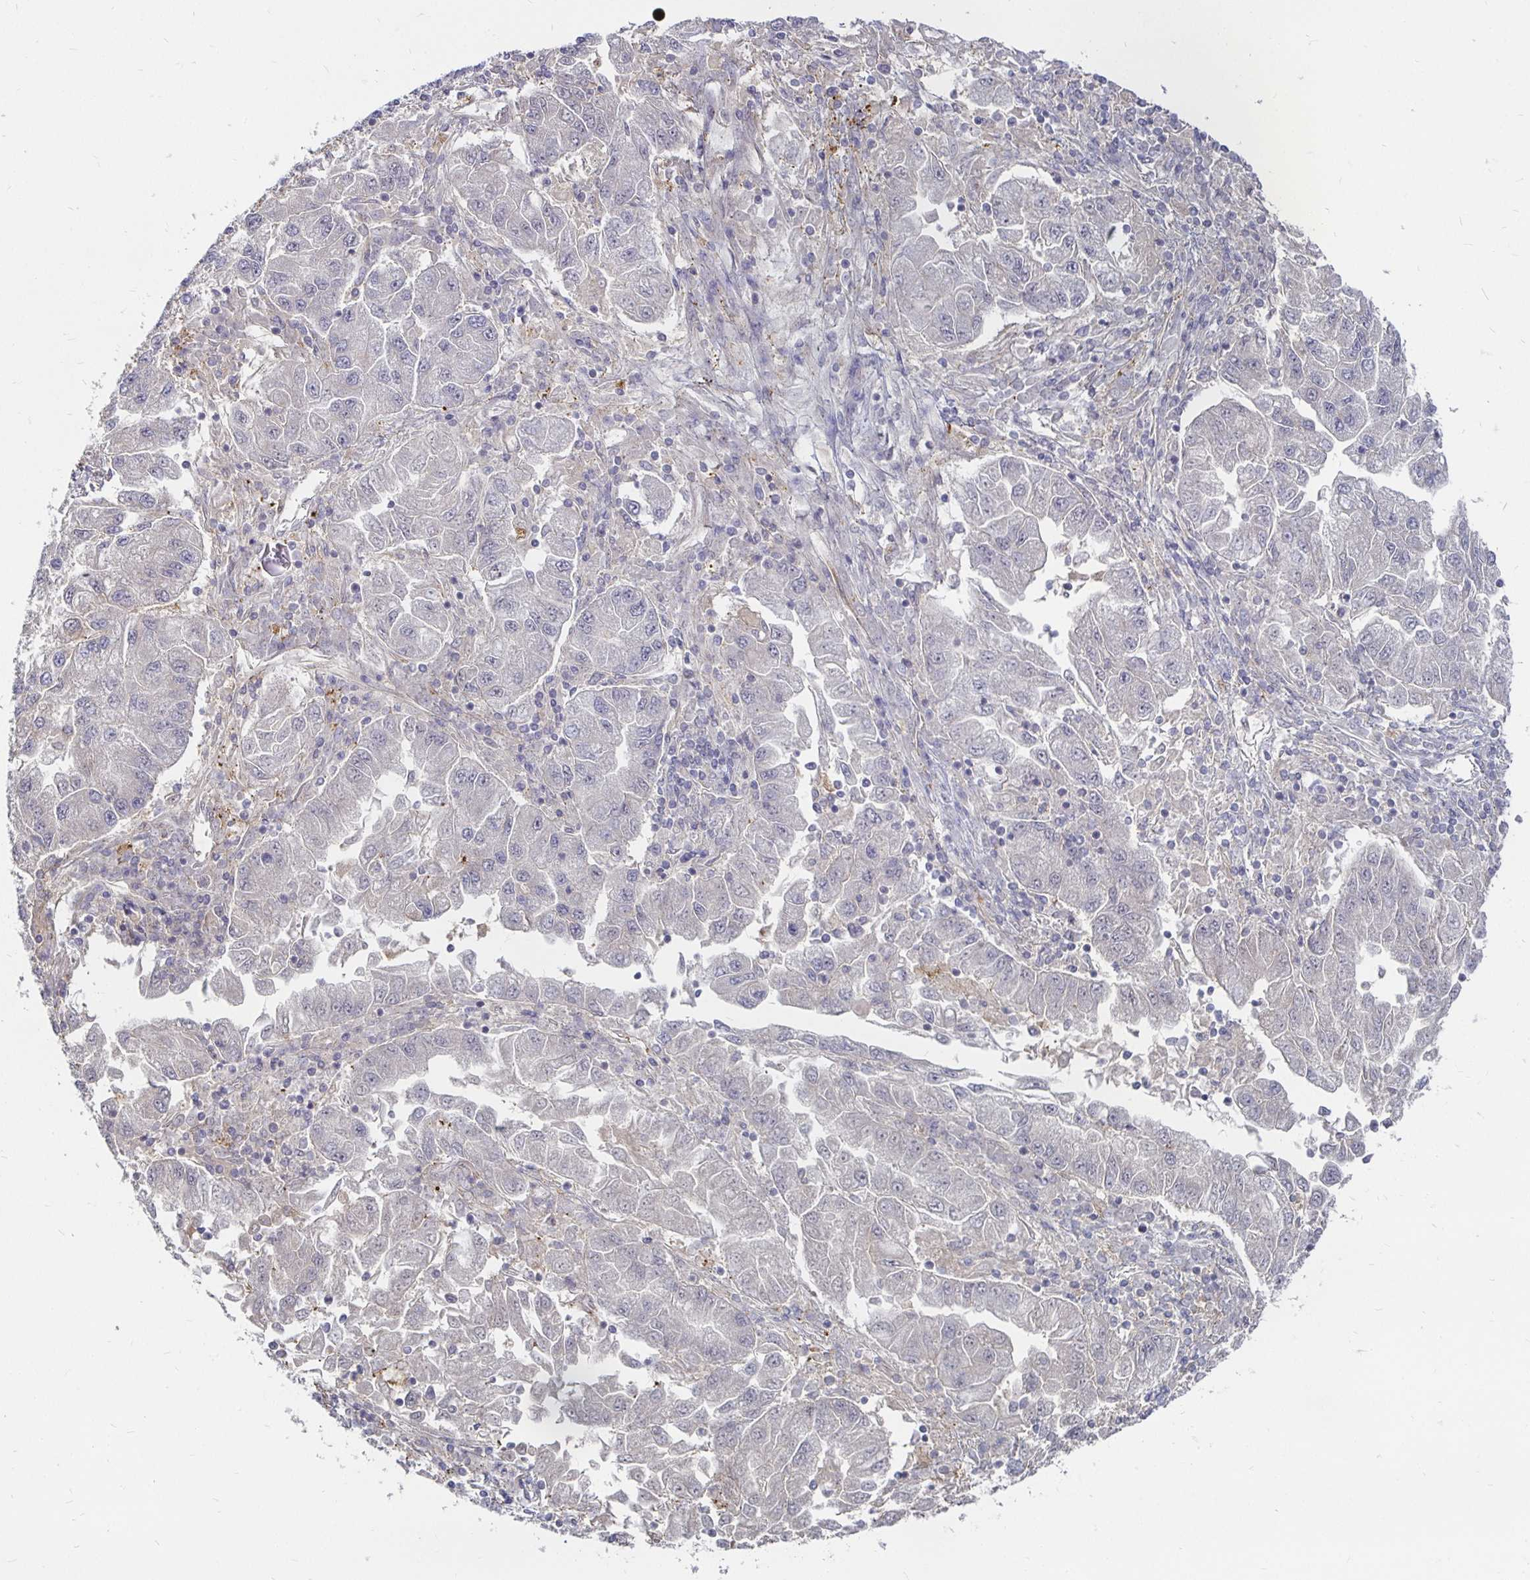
{"staining": {"intensity": "weak", "quantity": "25%-75%", "location": "cytoplasmic/membranous"}, "tissue": "lung cancer", "cell_type": "Tumor cells", "image_type": "cancer", "snomed": [{"axis": "morphology", "description": "Adenocarcinoma, NOS"}, {"axis": "morphology", "description": "Adenocarcinoma primary or metastatic"}, {"axis": "topography", "description": "Lung"}], "caption": "A micrograph showing weak cytoplasmic/membranous staining in approximately 25%-75% of tumor cells in adenocarcinoma (lung), as visualized by brown immunohistochemical staining.", "gene": "CCDC85A", "patient": {"sex": "male", "age": 74}}